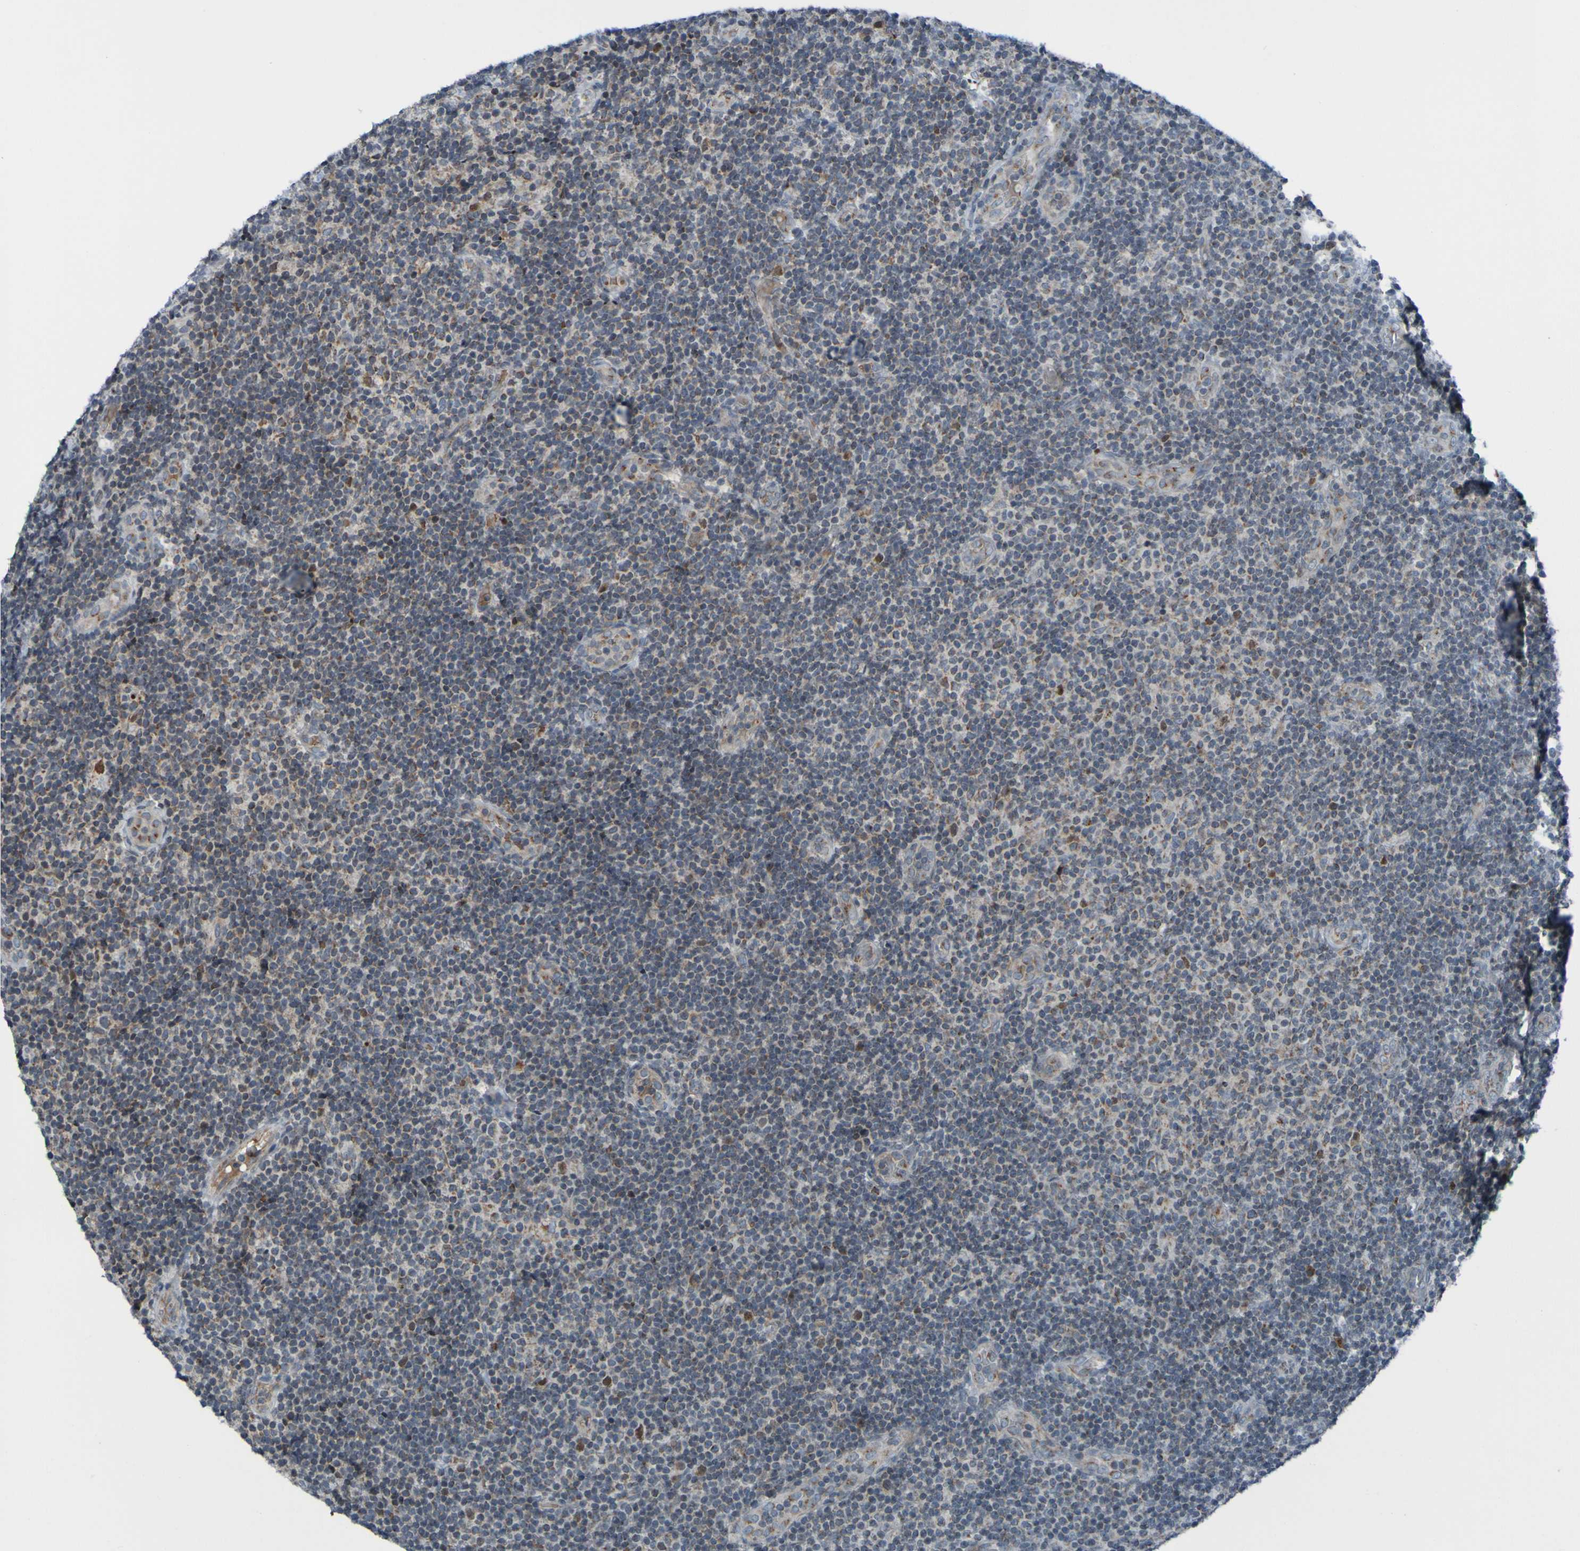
{"staining": {"intensity": "weak", "quantity": "<25%", "location": "cytoplasmic/membranous"}, "tissue": "lymphoma", "cell_type": "Tumor cells", "image_type": "cancer", "snomed": [{"axis": "morphology", "description": "Malignant lymphoma, non-Hodgkin's type, Low grade"}, {"axis": "topography", "description": "Lymph node"}], "caption": "Immunohistochemistry photomicrograph of low-grade malignant lymphoma, non-Hodgkin's type stained for a protein (brown), which demonstrates no staining in tumor cells.", "gene": "UNG", "patient": {"sex": "male", "age": 83}}